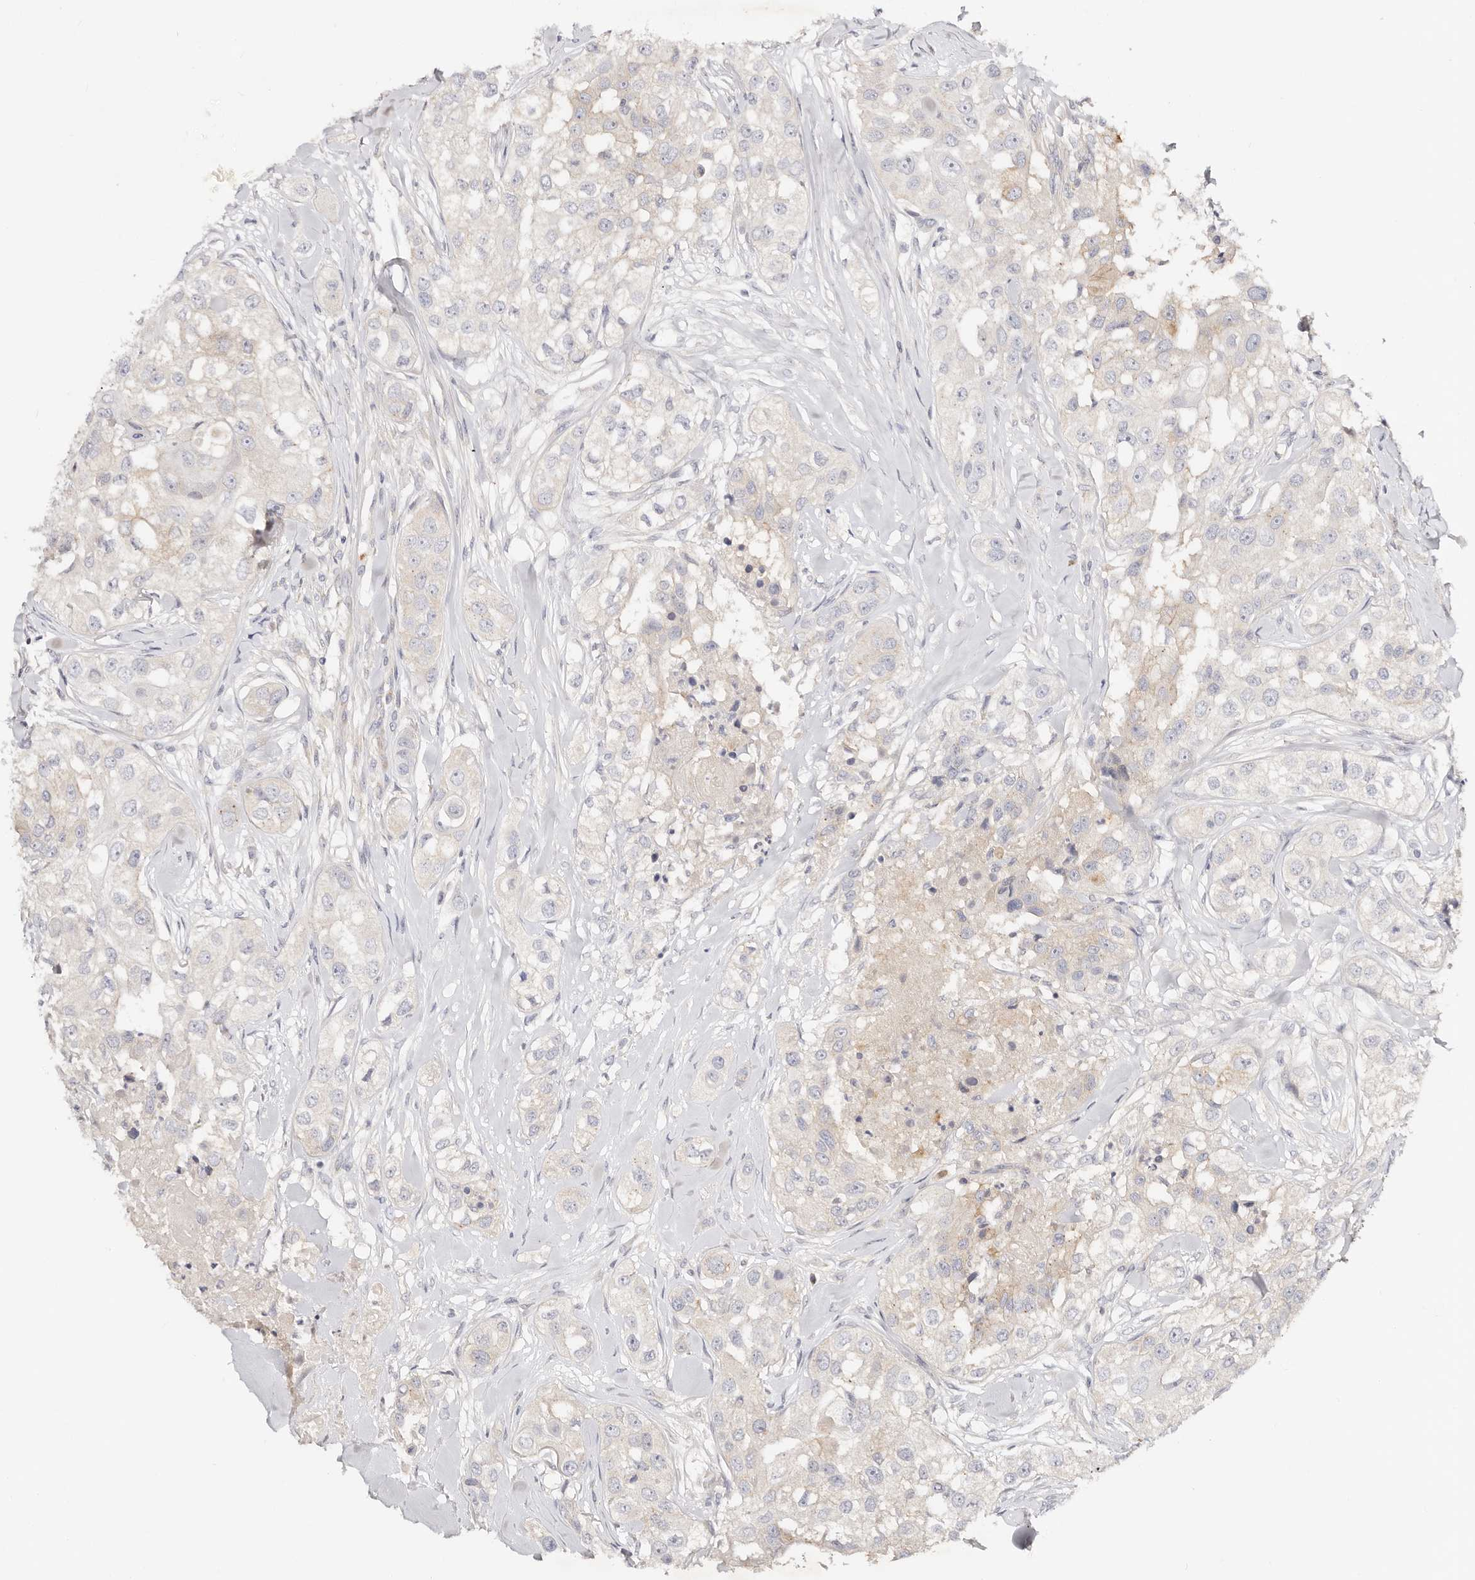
{"staining": {"intensity": "negative", "quantity": "none", "location": "none"}, "tissue": "head and neck cancer", "cell_type": "Tumor cells", "image_type": "cancer", "snomed": [{"axis": "morphology", "description": "Normal tissue, NOS"}, {"axis": "morphology", "description": "Squamous cell carcinoma, NOS"}, {"axis": "topography", "description": "Skeletal muscle"}, {"axis": "topography", "description": "Head-Neck"}], "caption": "Immunohistochemistry of human head and neck cancer displays no expression in tumor cells.", "gene": "DNASE1", "patient": {"sex": "male", "age": 51}}